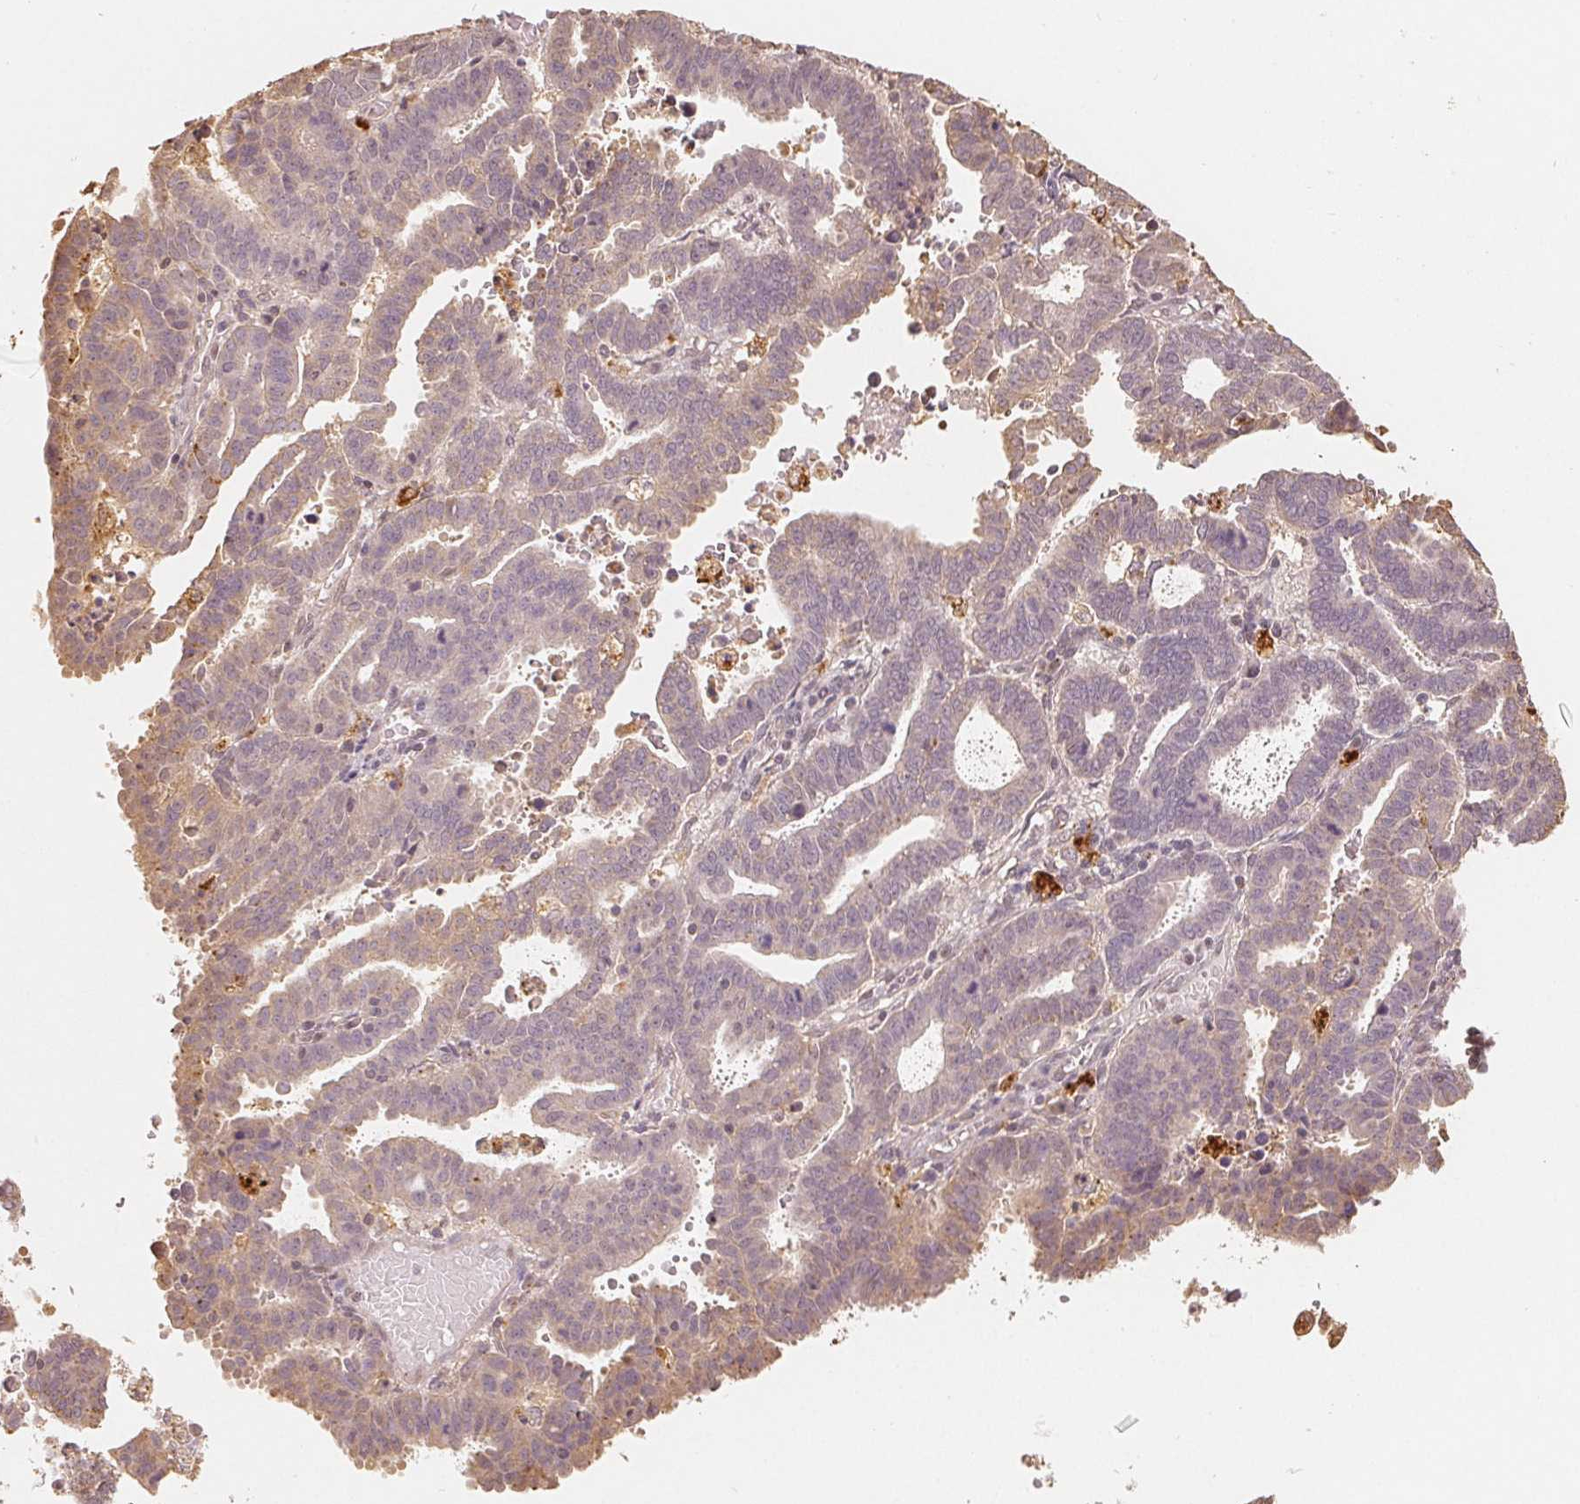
{"staining": {"intensity": "weak", "quantity": "<25%", "location": "cytoplasmic/membranous"}, "tissue": "endometrial cancer", "cell_type": "Tumor cells", "image_type": "cancer", "snomed": [{"axis": "morphology", "description": "Adenocarcinoma, NOS"}, {"axis": "topography", "description": "Uterus"}], "caption": "A high-resolution histopathology image shows IHC staining of endometrial adenocarcinoma, which demonstrates no significant expression in tumor cells.", "gene": "GUSB", "patient": {"sex": "female", "age": 83}}